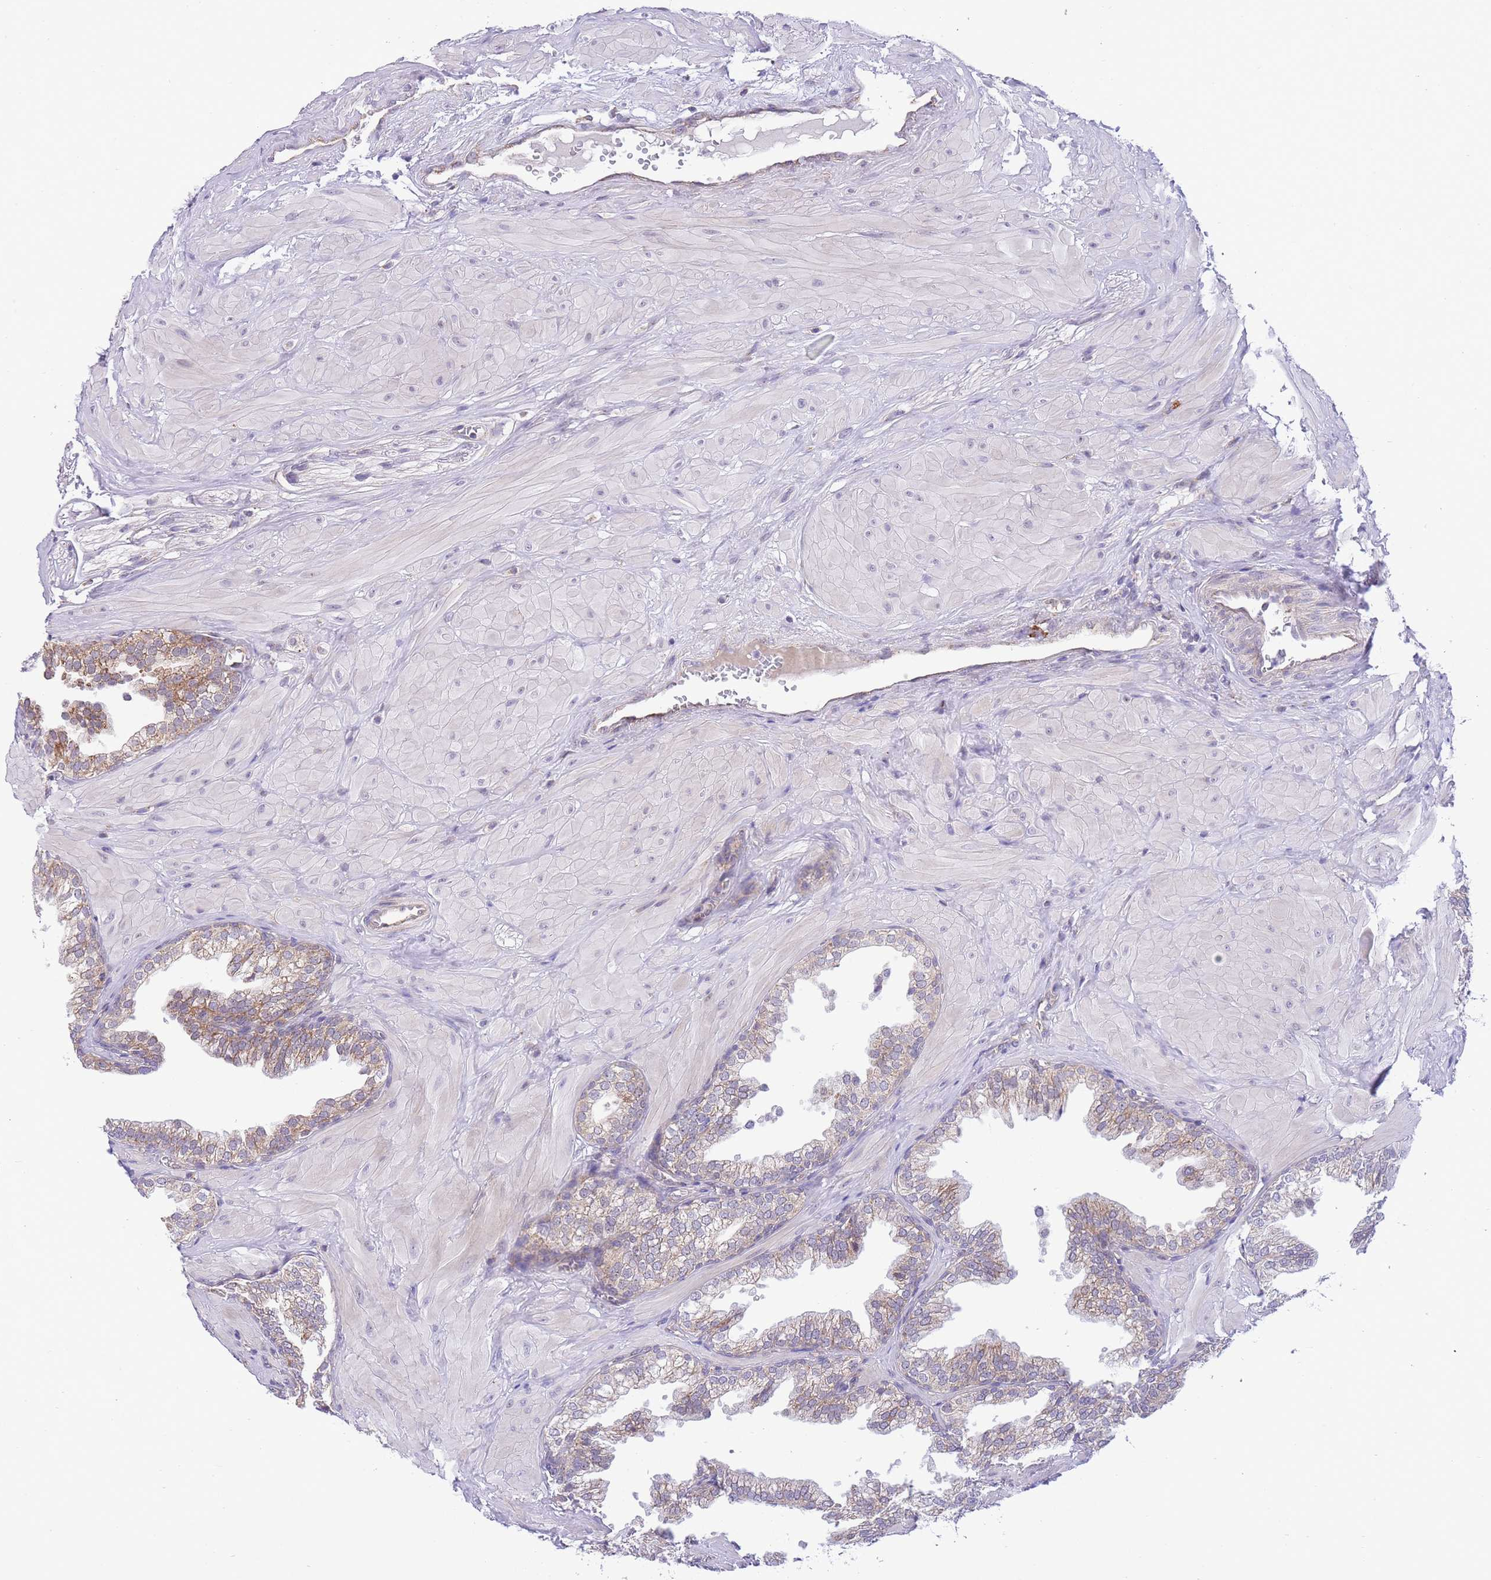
{"staining": {"intensity": "moderate", "quantity": "25%-75%", "location": "cytoplasmic/membranous"}, "tissue": "prostate", "cell_type": "Glandular cells", "image_type": "normal", "snomed": [{"axis": "morphology", "description": "Normal tissue, NOS"}, {"axis": "topography", "description": "Prostate"}, {"axis": "topography", "description": "Peripheral nerve tissue"}], "caption": "Immunohistochemistry histopathology image of normal prostate stained for a protein (brown), which shows medium levels of moderate cytoplasmic/membranous expression in approximately 25%-75% of glandular cells.", "gene": "EXOSC8", "patient": {"sex": "male", "age": 55}}